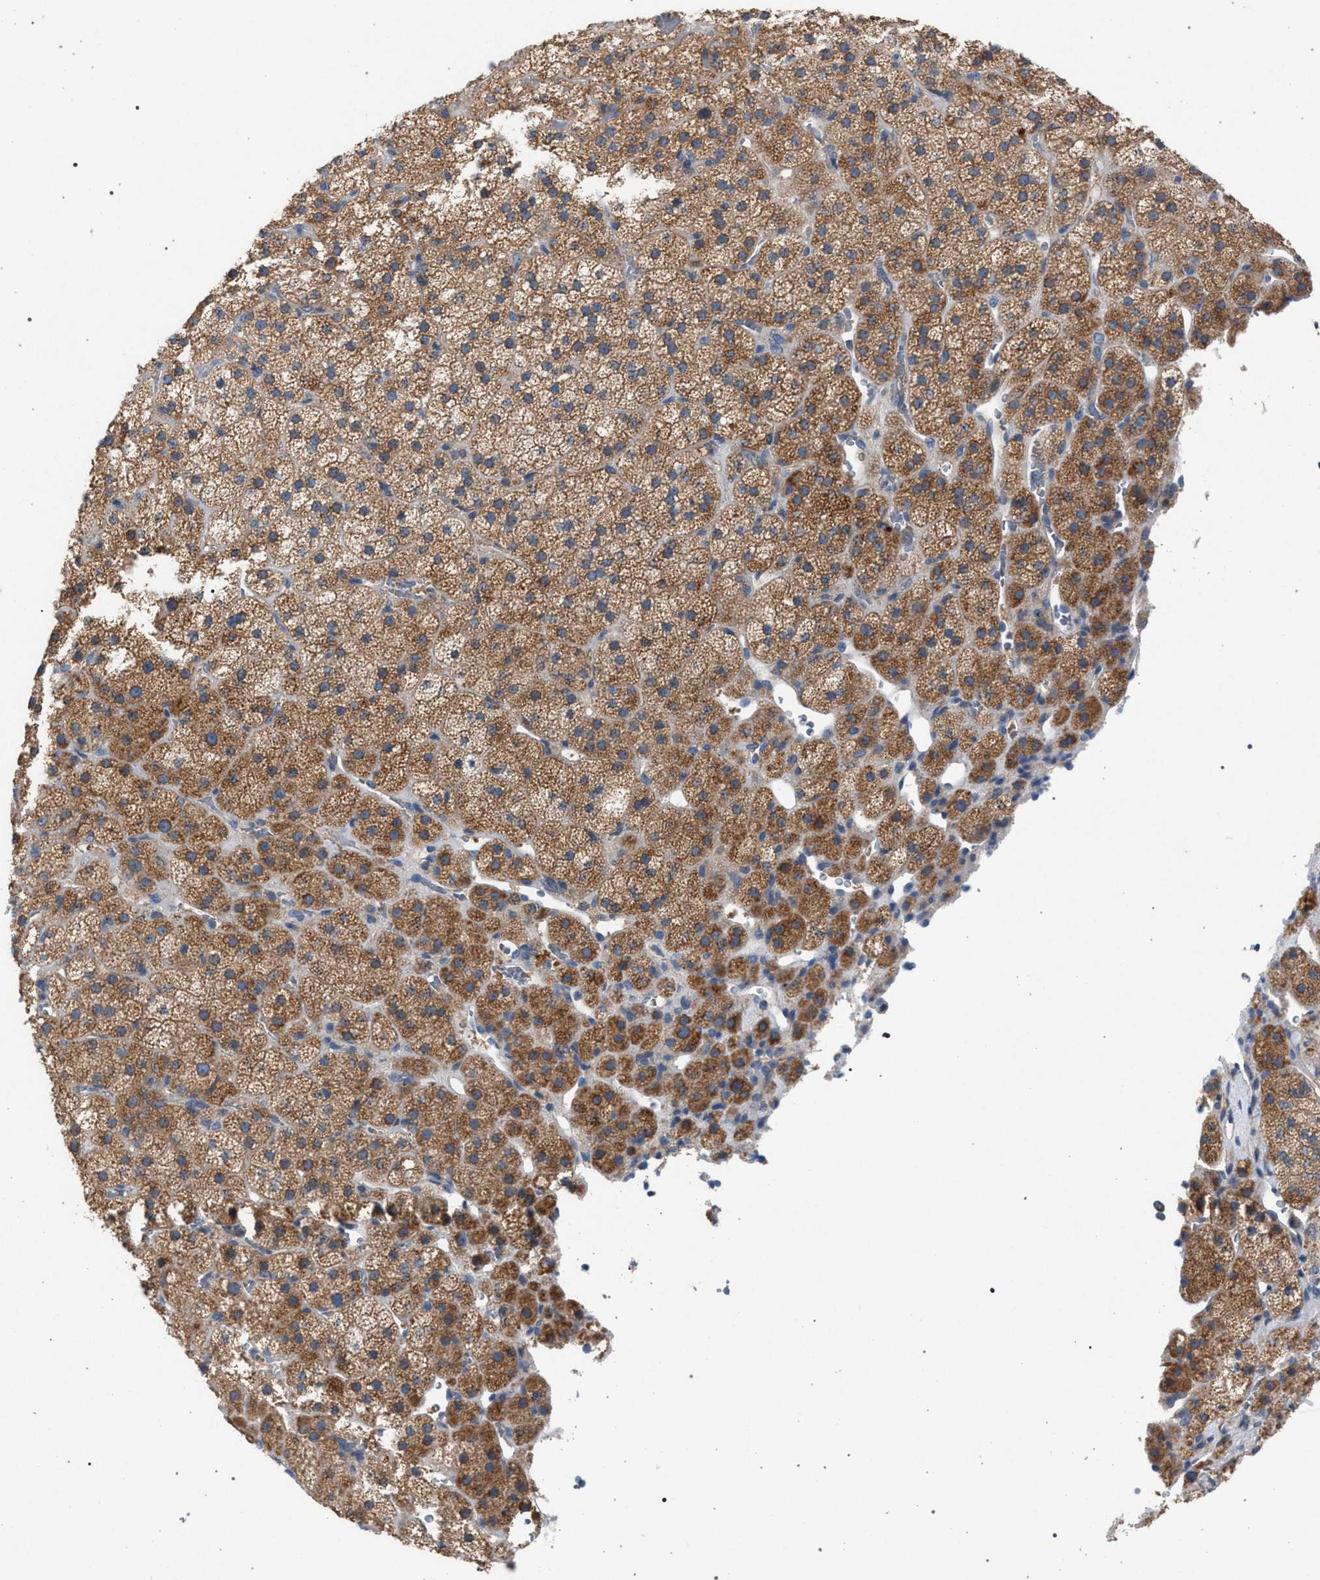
{"staining": {"intensity": "moderate", "quantity": ">75%", "location": "cytoplasmic/membranous"}, "tissue": "adrenal gland", "cell_type": "Glandular cells", "image_type": "normal", "snomed": [{"axis": "morphology", "description": "Normal tissue, NOS"}, {"axis": "topography", "description": "Adrenal gland"}], "caption": "High-power microscopy captured an IHC micrograph of unremarkable adrenal gland, revealing moderate cytoplasmic/membranous positivity in approximately >75% of glandular cells.", "gene": "VPS13A", "patient": {"sex": "male", "age": 57}}